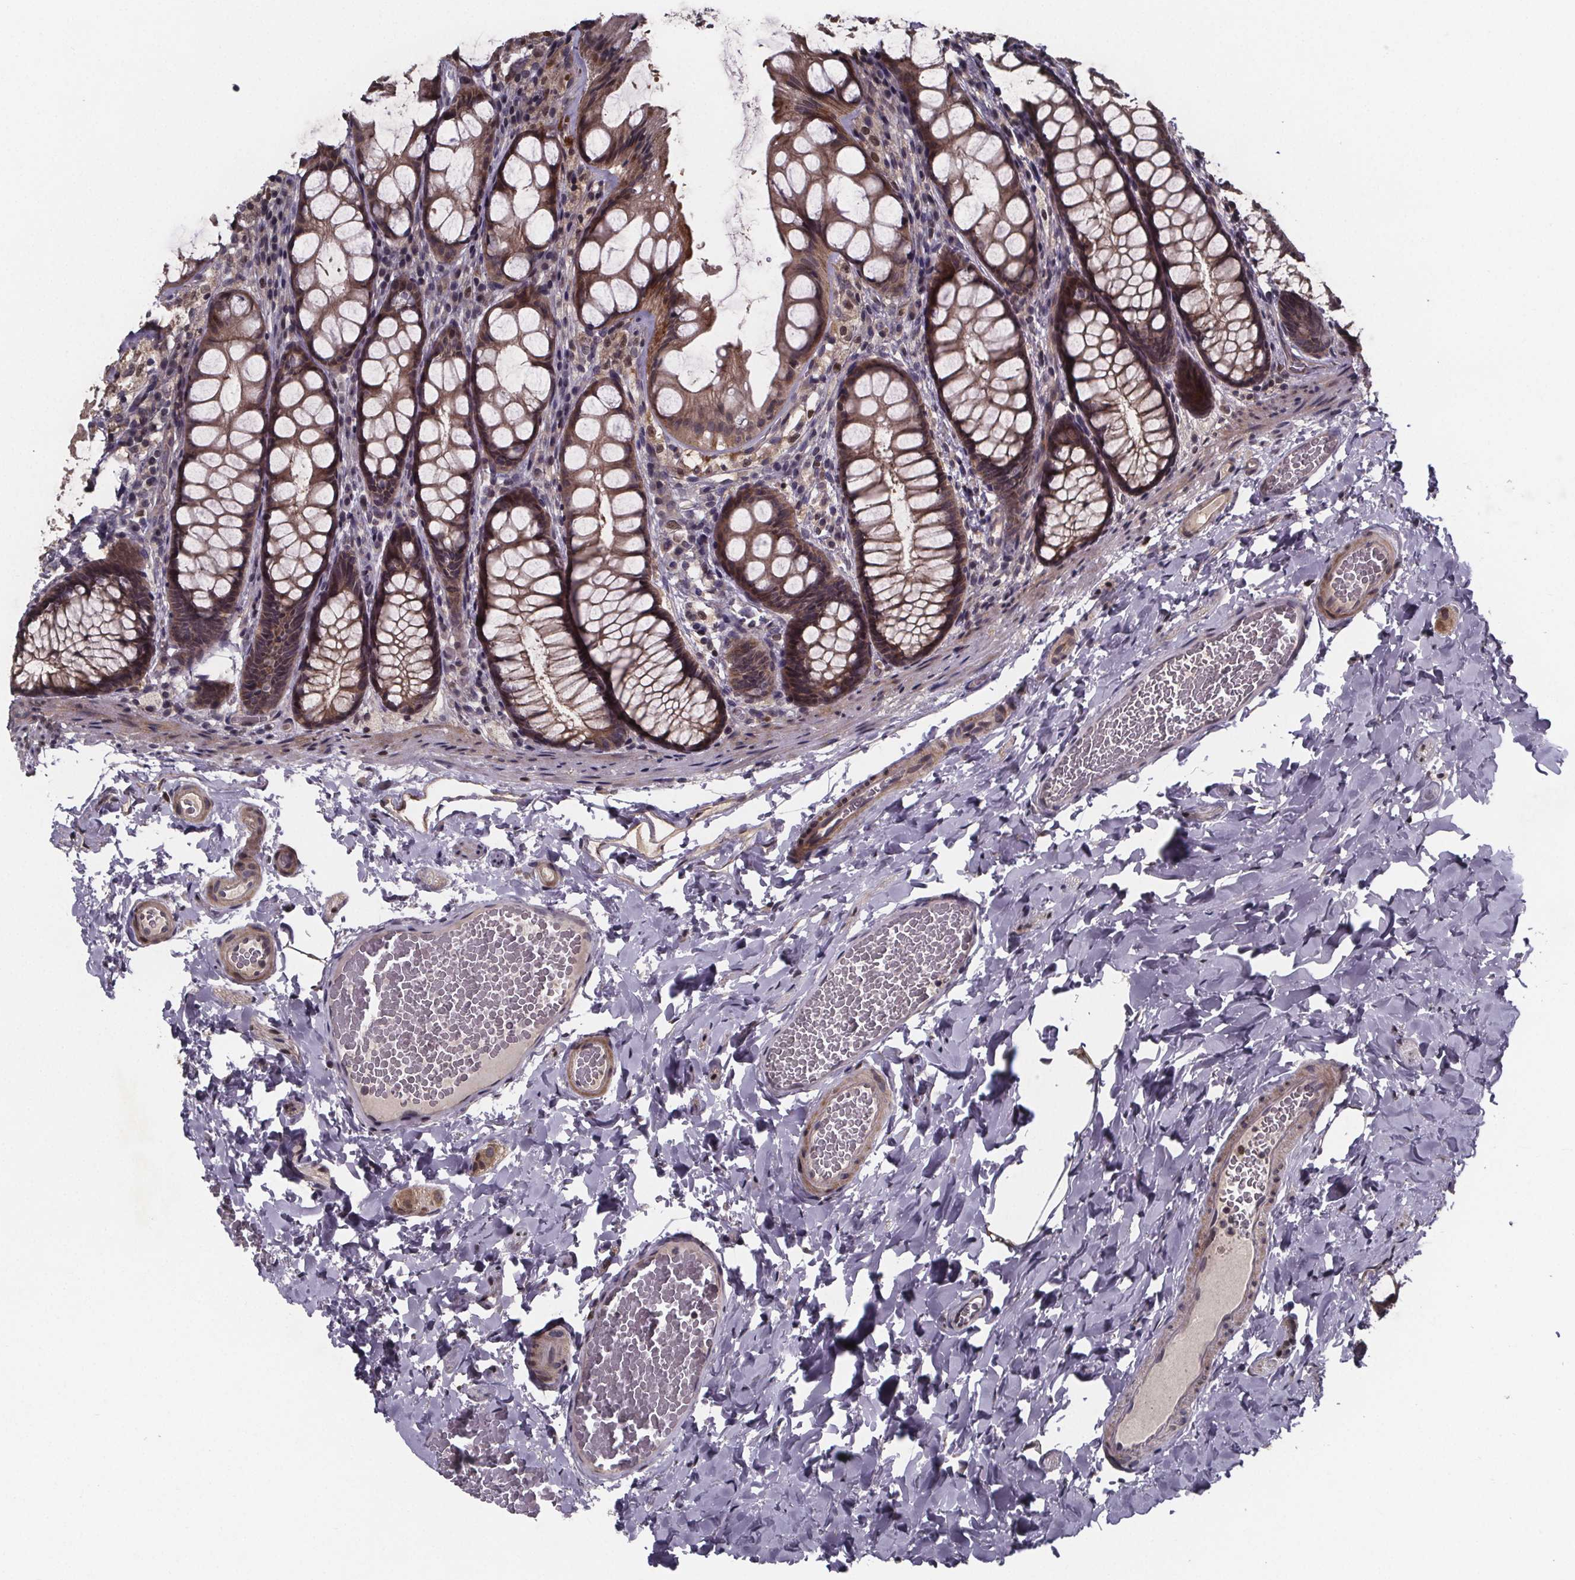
{"staining": {"intensity": "weak", "quantity": "25%-75%", "location": "cytoplasmic/membranous"}, "tissue": "colon", "cell_type": "Endothelial cells", "image_type": "normal", "snomed": [{"axis": "morphology", "description": "Normal tissue, NOS"}, {"axis": "topography", "description": "Colon"}], "caption": "Protein expression analysis of unremarkable colon exhibits weak cytoplasmic/membranous positivity in about 25%-75% of endothelial cells. (Stains: DAB in brown, nuclei in blue, Microscopy: brightfield microscopy at high magnification).", "gene": "FN3KRP", "patient": {"sex": "male", "age": 47}}